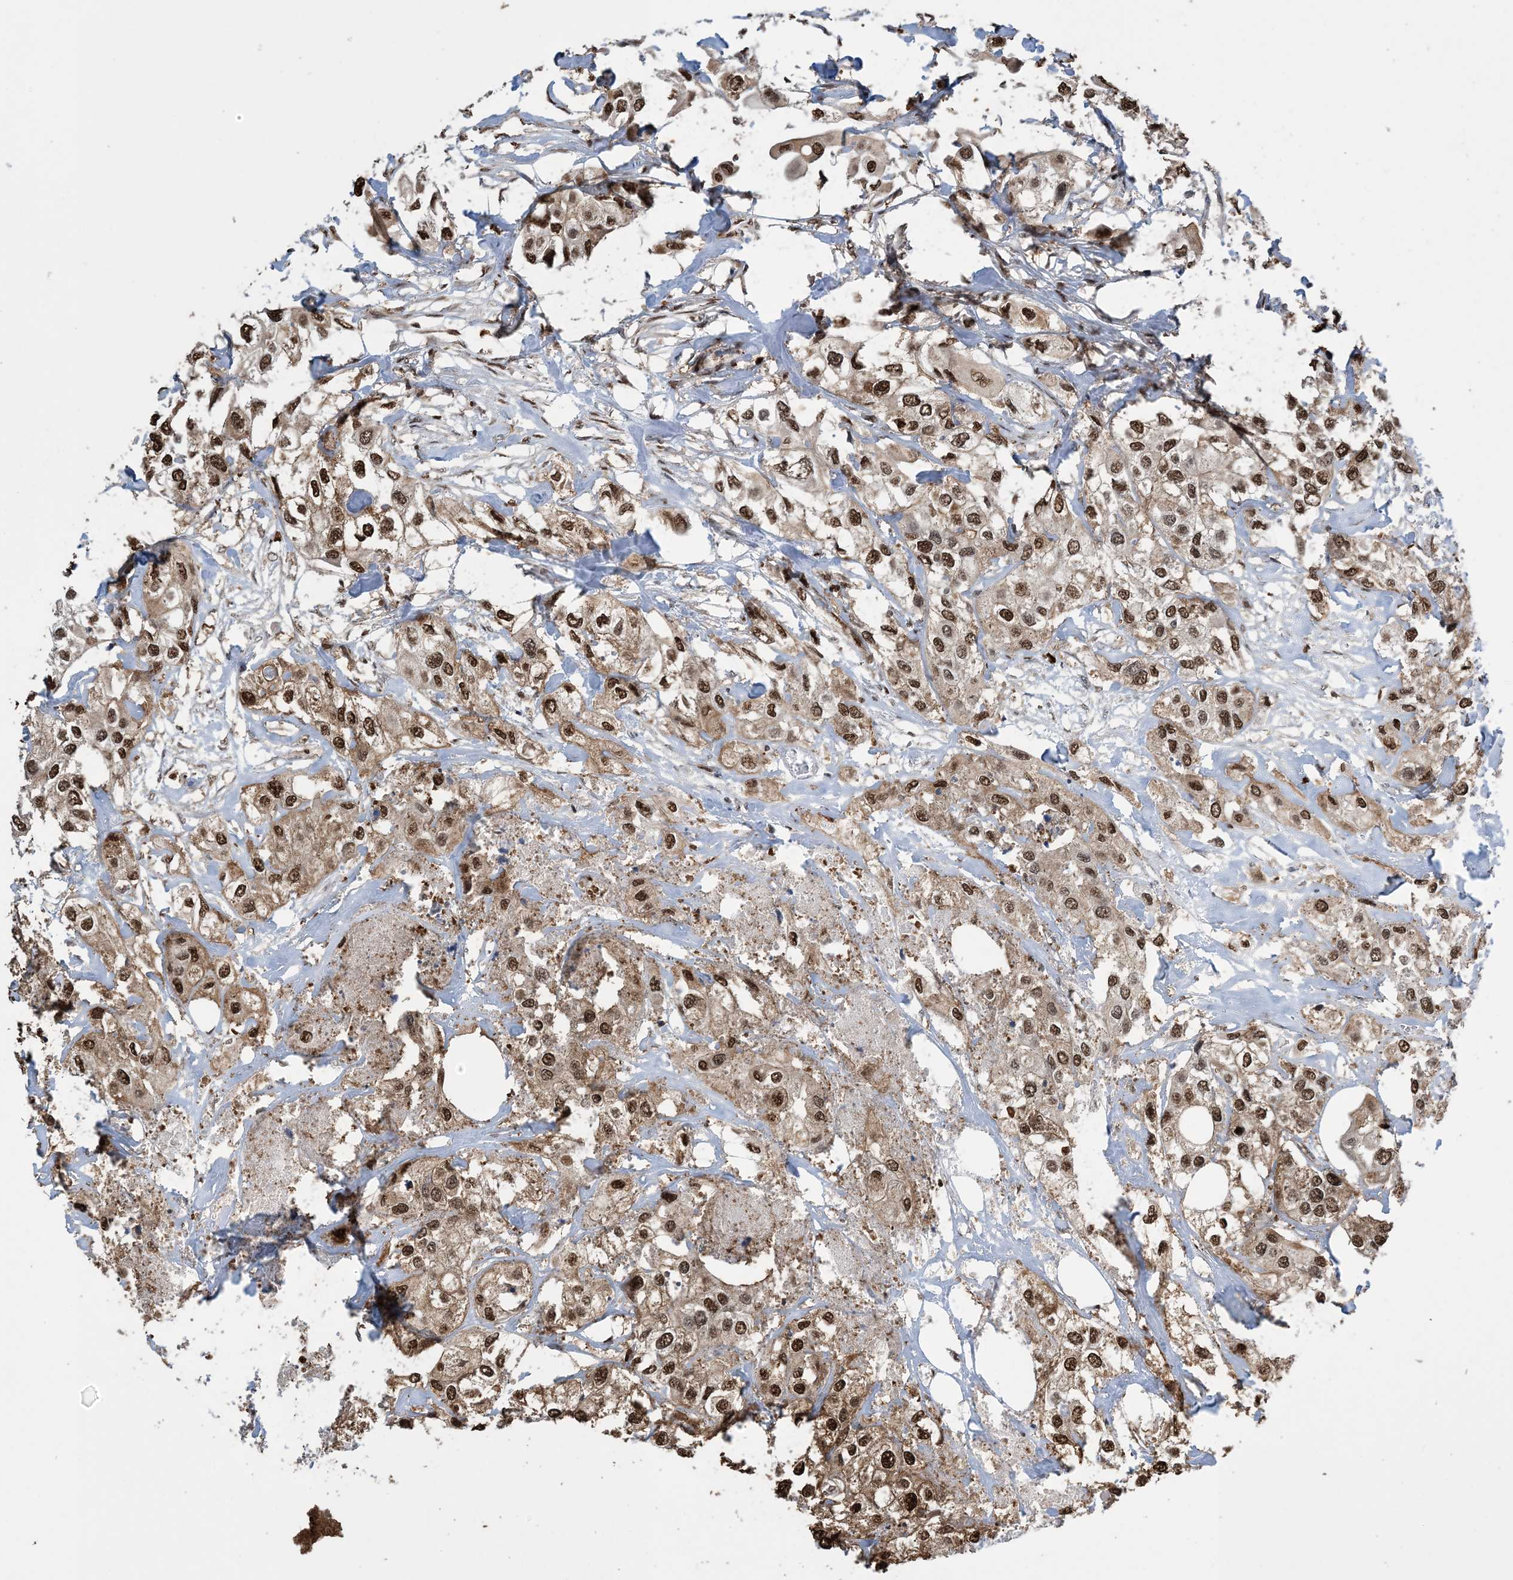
{"staining": {"intensity": "strong", "quantity": ">75%", "location": "cytoplasmic/membranous,nuclear"}, "tissue": "urothelial cancer", "cell_type": "Tumor cells", "image_type": "cancer", "snomed": [{"axis": "morphology", "description": "Urothelial carcinoma, High grade"}, {"axis": "topography", "description": "Urinary bladder"}], "caption": "This histopathology image exhibits immunohistochemistry staining of human urothelial cancer, with high strong cytoplasmic/membranous and nuclear expression in about >75% of tumor cells.", "gene": "HSPA1A", "patient": {"sex": "male", "age": 64}}